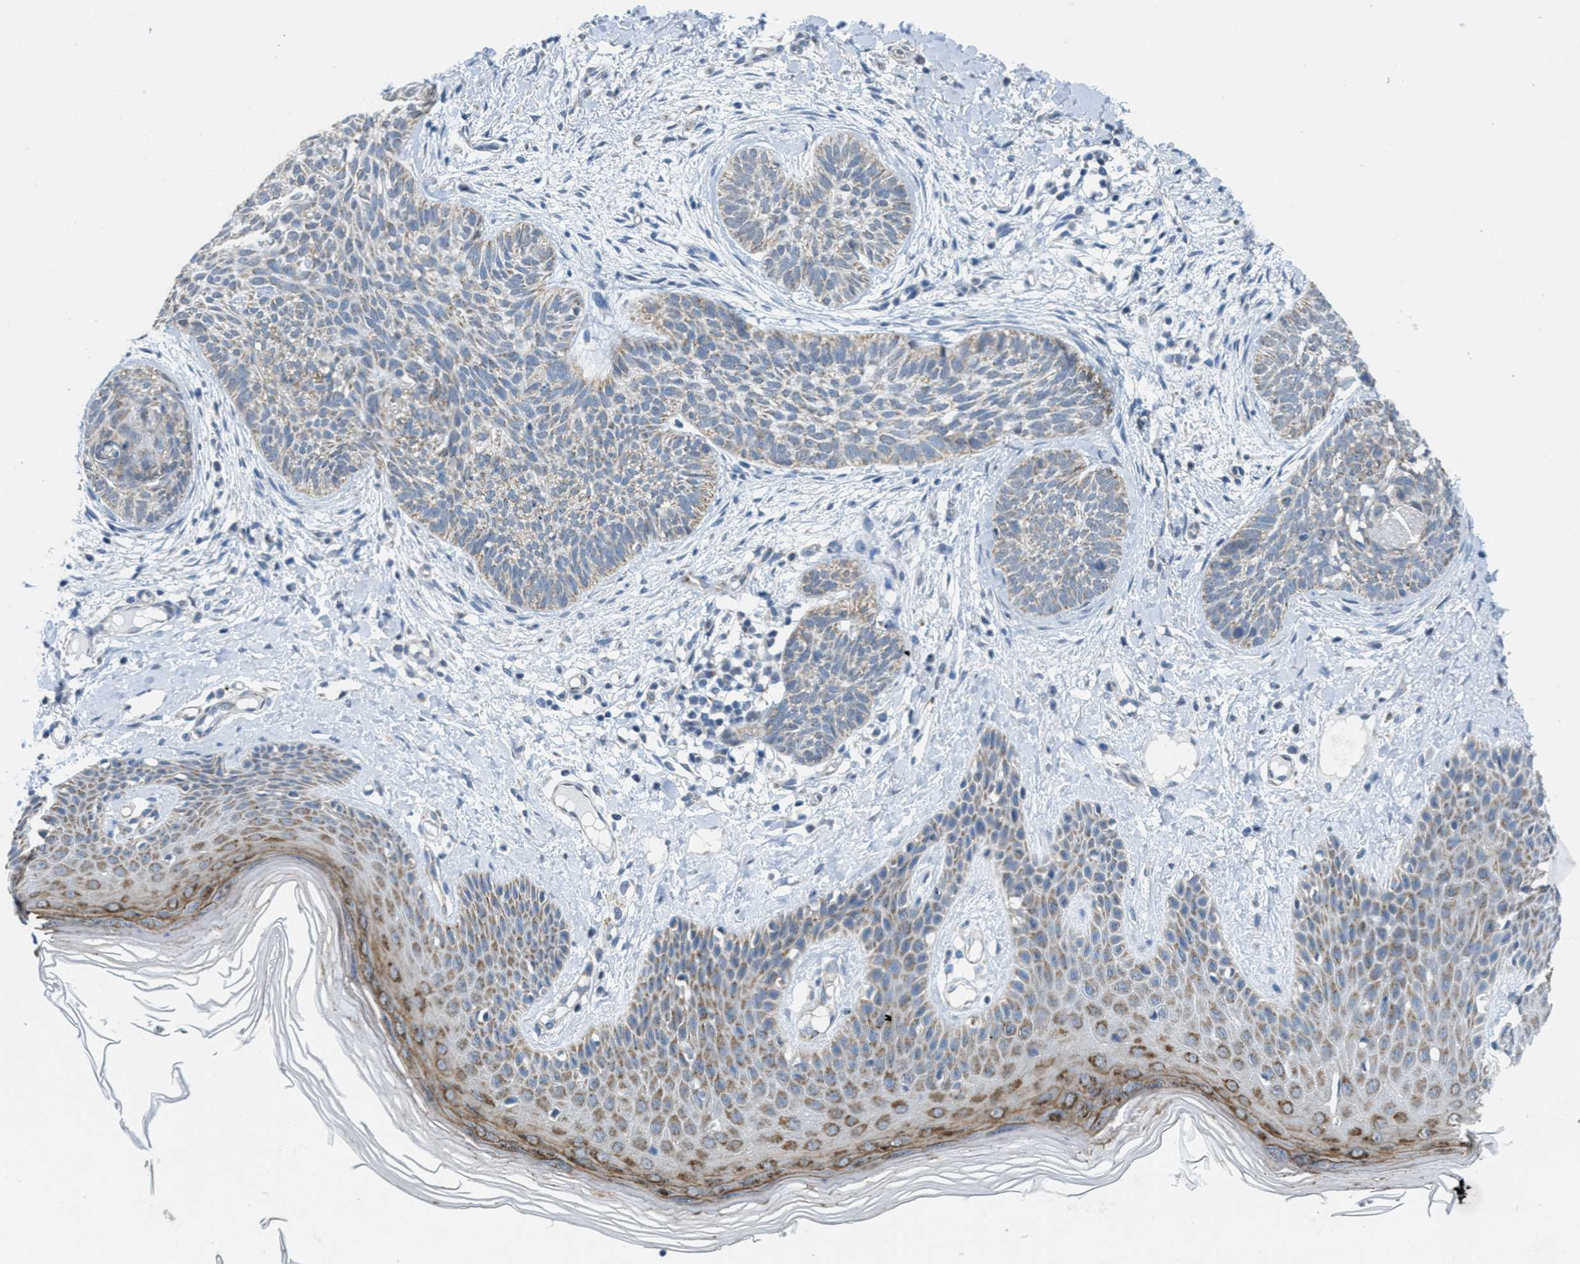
{"staining": {"intensity": "moderate", "quantity": ">75%", "location": "cytoplasmic/membranous"}, "tissue": "skin cancer", "cell_type": "Tumor cells", "image_type": "cancer", "snomed": [{"axis": "morphology", "description": "Basal cell carcinoma"}, {"axis": "topography", "description": "Skin"}], "caption": "Skin basal cell carcinoma stained for a protein demonstrates moderate cytoplasmic/membranous positivity in tumor cells. The staining was performed using DAB to visualize the protein expression in brown, while the nuclei were stained in blue with hematoxylin (Magnification: 20x).", "gene": "TOMM70", "patient": {"sex": "female", "age": 59}}